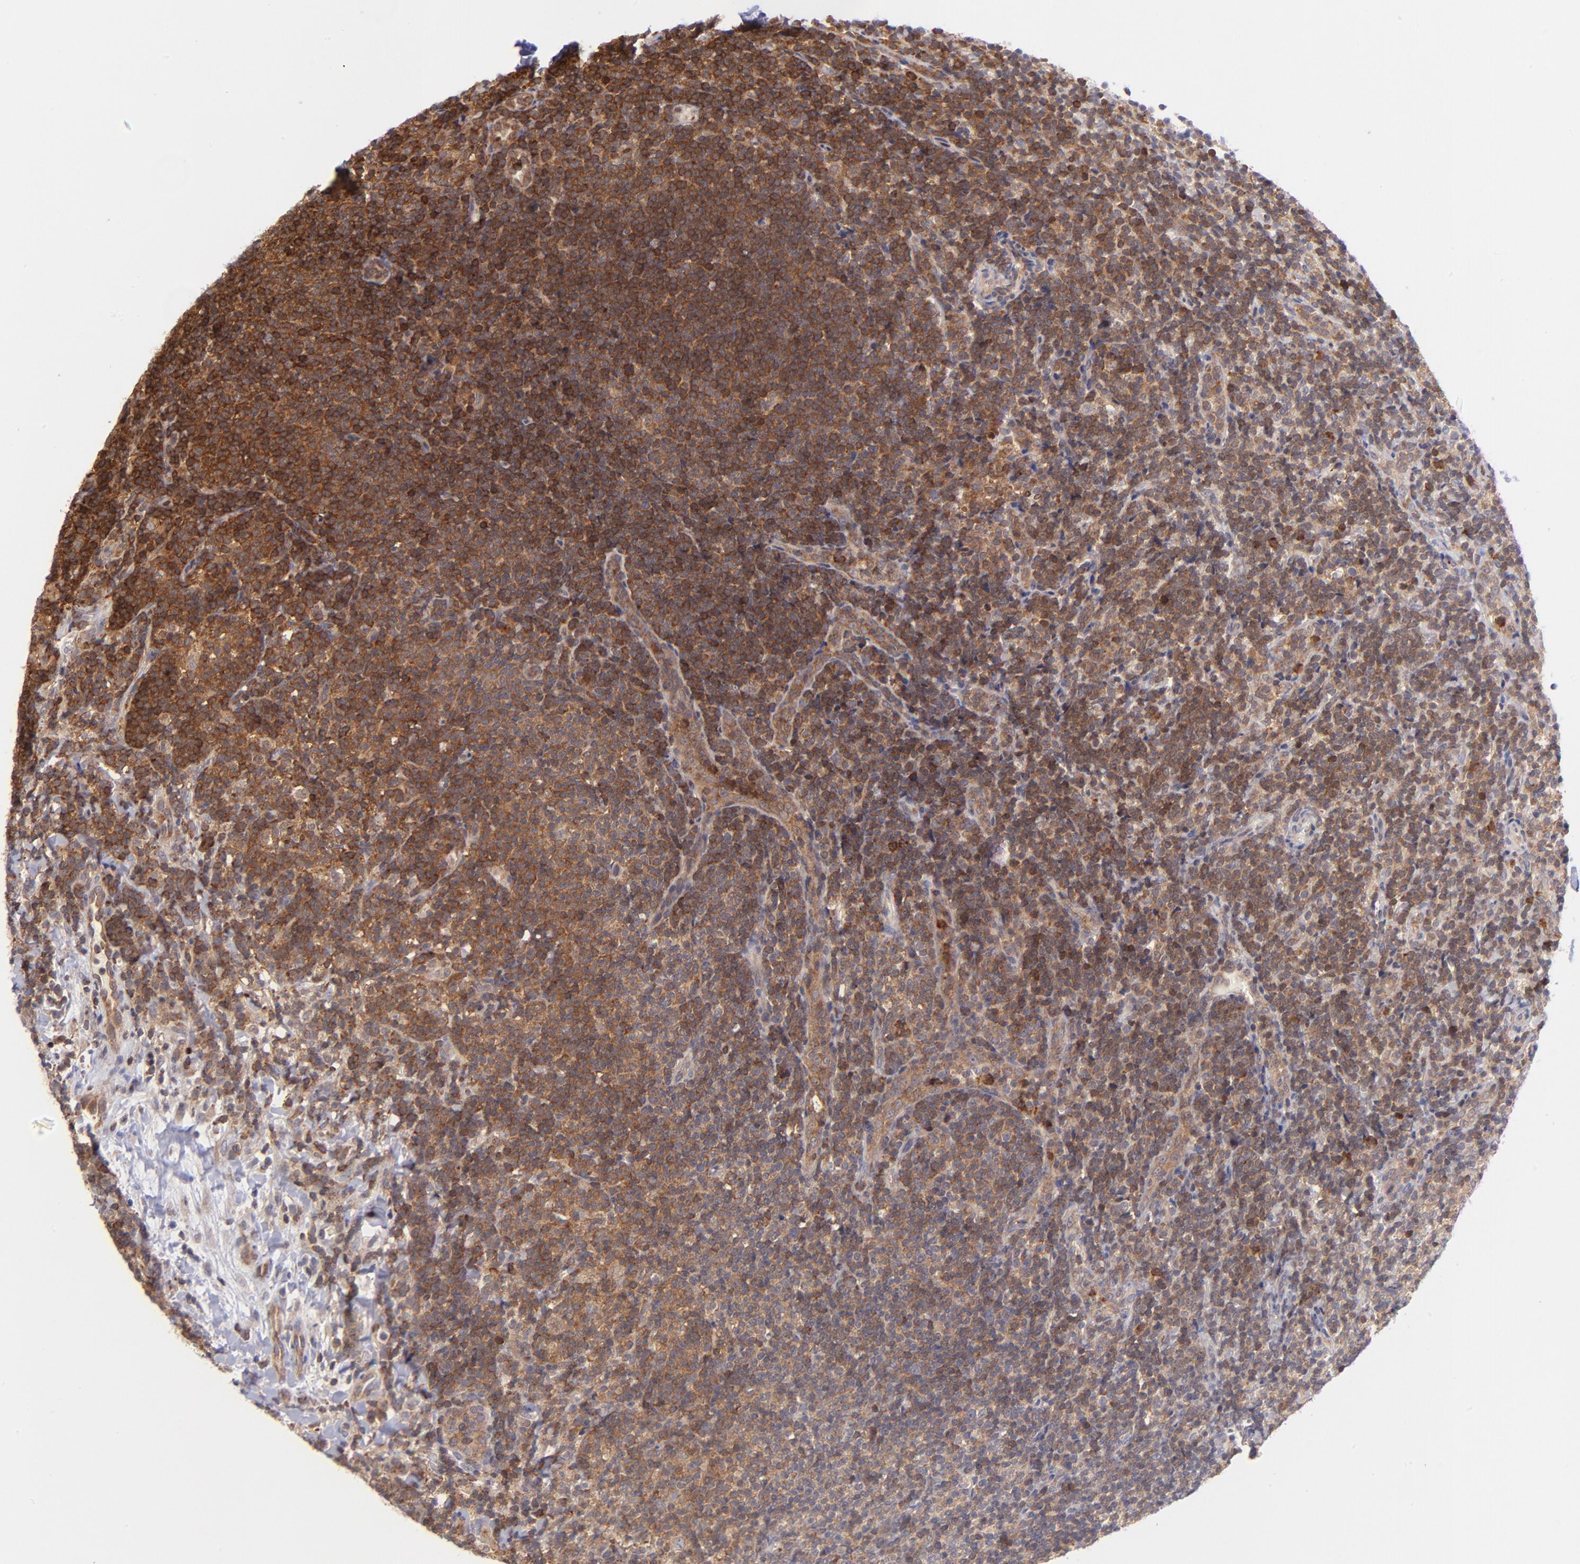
{"staining": {"intensity": "strong", "quantity": ">75%", "location": "cytoplasmic/membranous,nuclear"}, "tissue": "lymphoma", "cell_type": "Tumor cells", "image_type": "cancer", "snomed": [{"axis": "morphology", "description": "Malignant lymphoma, non-Hodgkin's type, Low grade"}, {"axis": "topography", "description": "Lymph node"}], "caption": "Malignant lymphoma, non-Hodgkin's type (low-grade) tissue exhibits strong cytoplasmic/membranous and nuclear staining in approximately >75% of tumor cells", "gene": "YWHAB", "patient": {"sex": "female", "age": 76}}